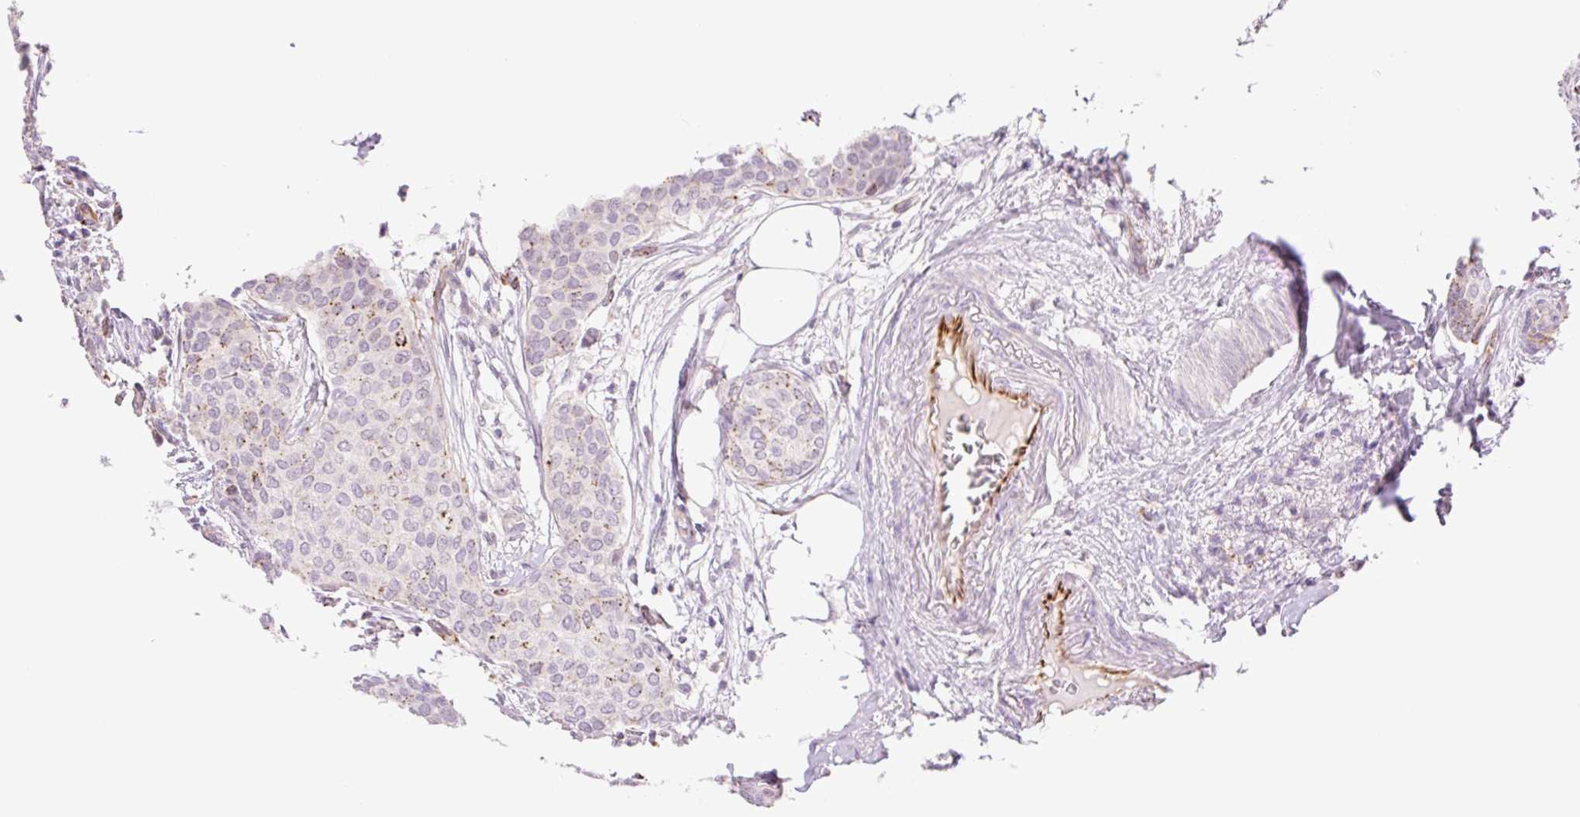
{"staining": {"intensity": "moderate", "quantity": "<25%", "location": "cytoplasmic/membranous"}, "tissue": "breast cancer", "cell_type": "Tumor cells", "image_type": "cancer", "snomed": [{"axis": "morphology", "description": "Duct carcinoma"}, {"axis": "topography", "description": "Breast"}], "caption": "Breast infiltrating ductal carcinoma stained with immunohistochemistry (IHC) shows moderate cytoplasmic/membranous positivity in about <25% of tumor cells. (Brightfield microscopy of DAB IHC at high magnification).", "gene": "ZFYVE21", "patient": {"sex": "female", "age": 47}}